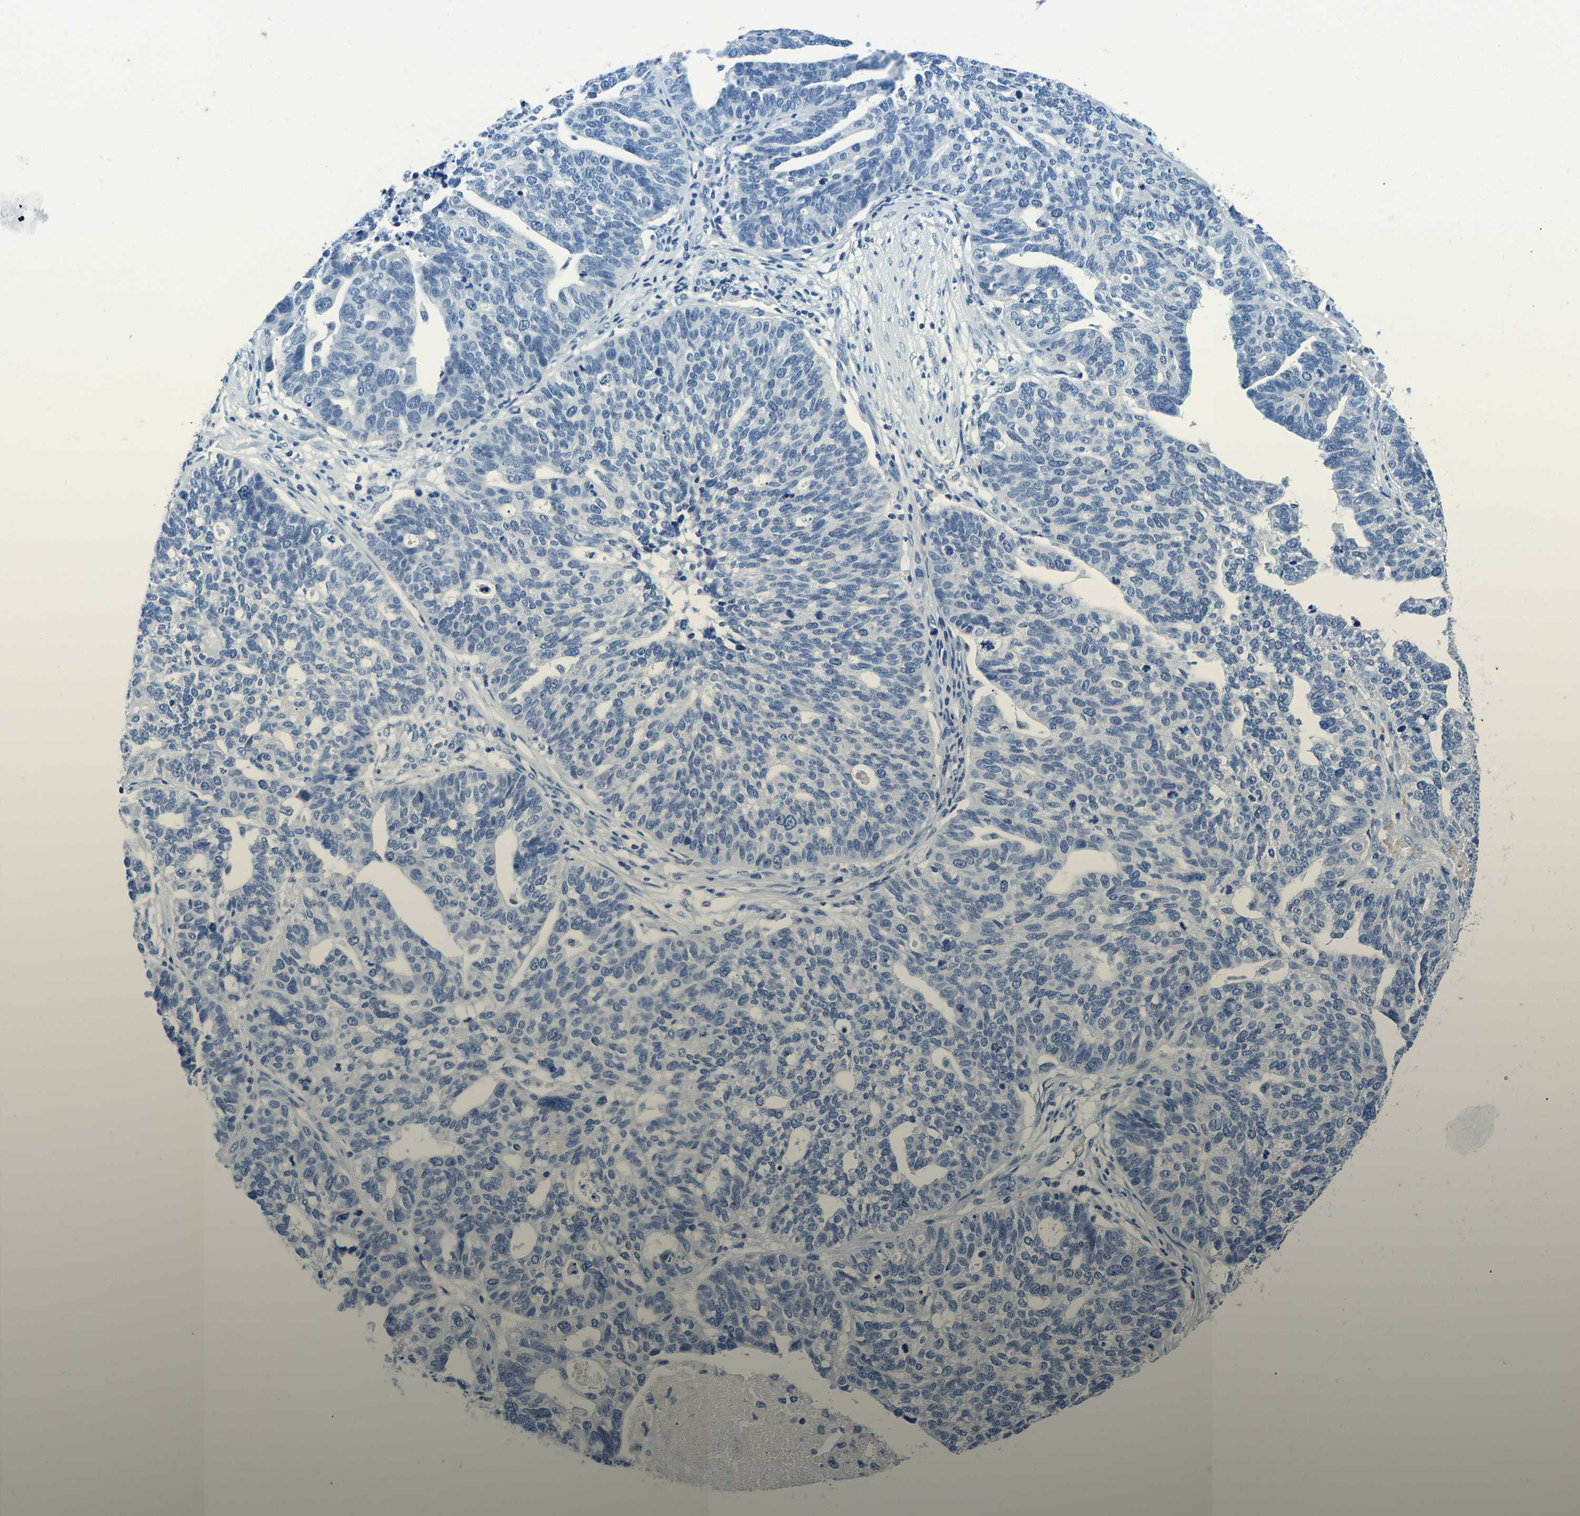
{"staining": {"intensity": "negative", "quantity": "none", "location": "none"}, "tissue": "ovarian cancer", "cell_type": "Tumor cells", "image_type": "cancer", "snomed": [{"axis": "morphology", "description": "Cystadenocarcinoma, serous, NOS"}, {"axis": "topography", "description": "Ovary"}], "caption": "Human serous cystadenocarcinoma (ovarian) stained for a protein using immunohistochemistry (IHC) exhibits no expression in tumor cells.", "gene": "TM6SF1", "patient": {"sex": "female", "age": 59}}